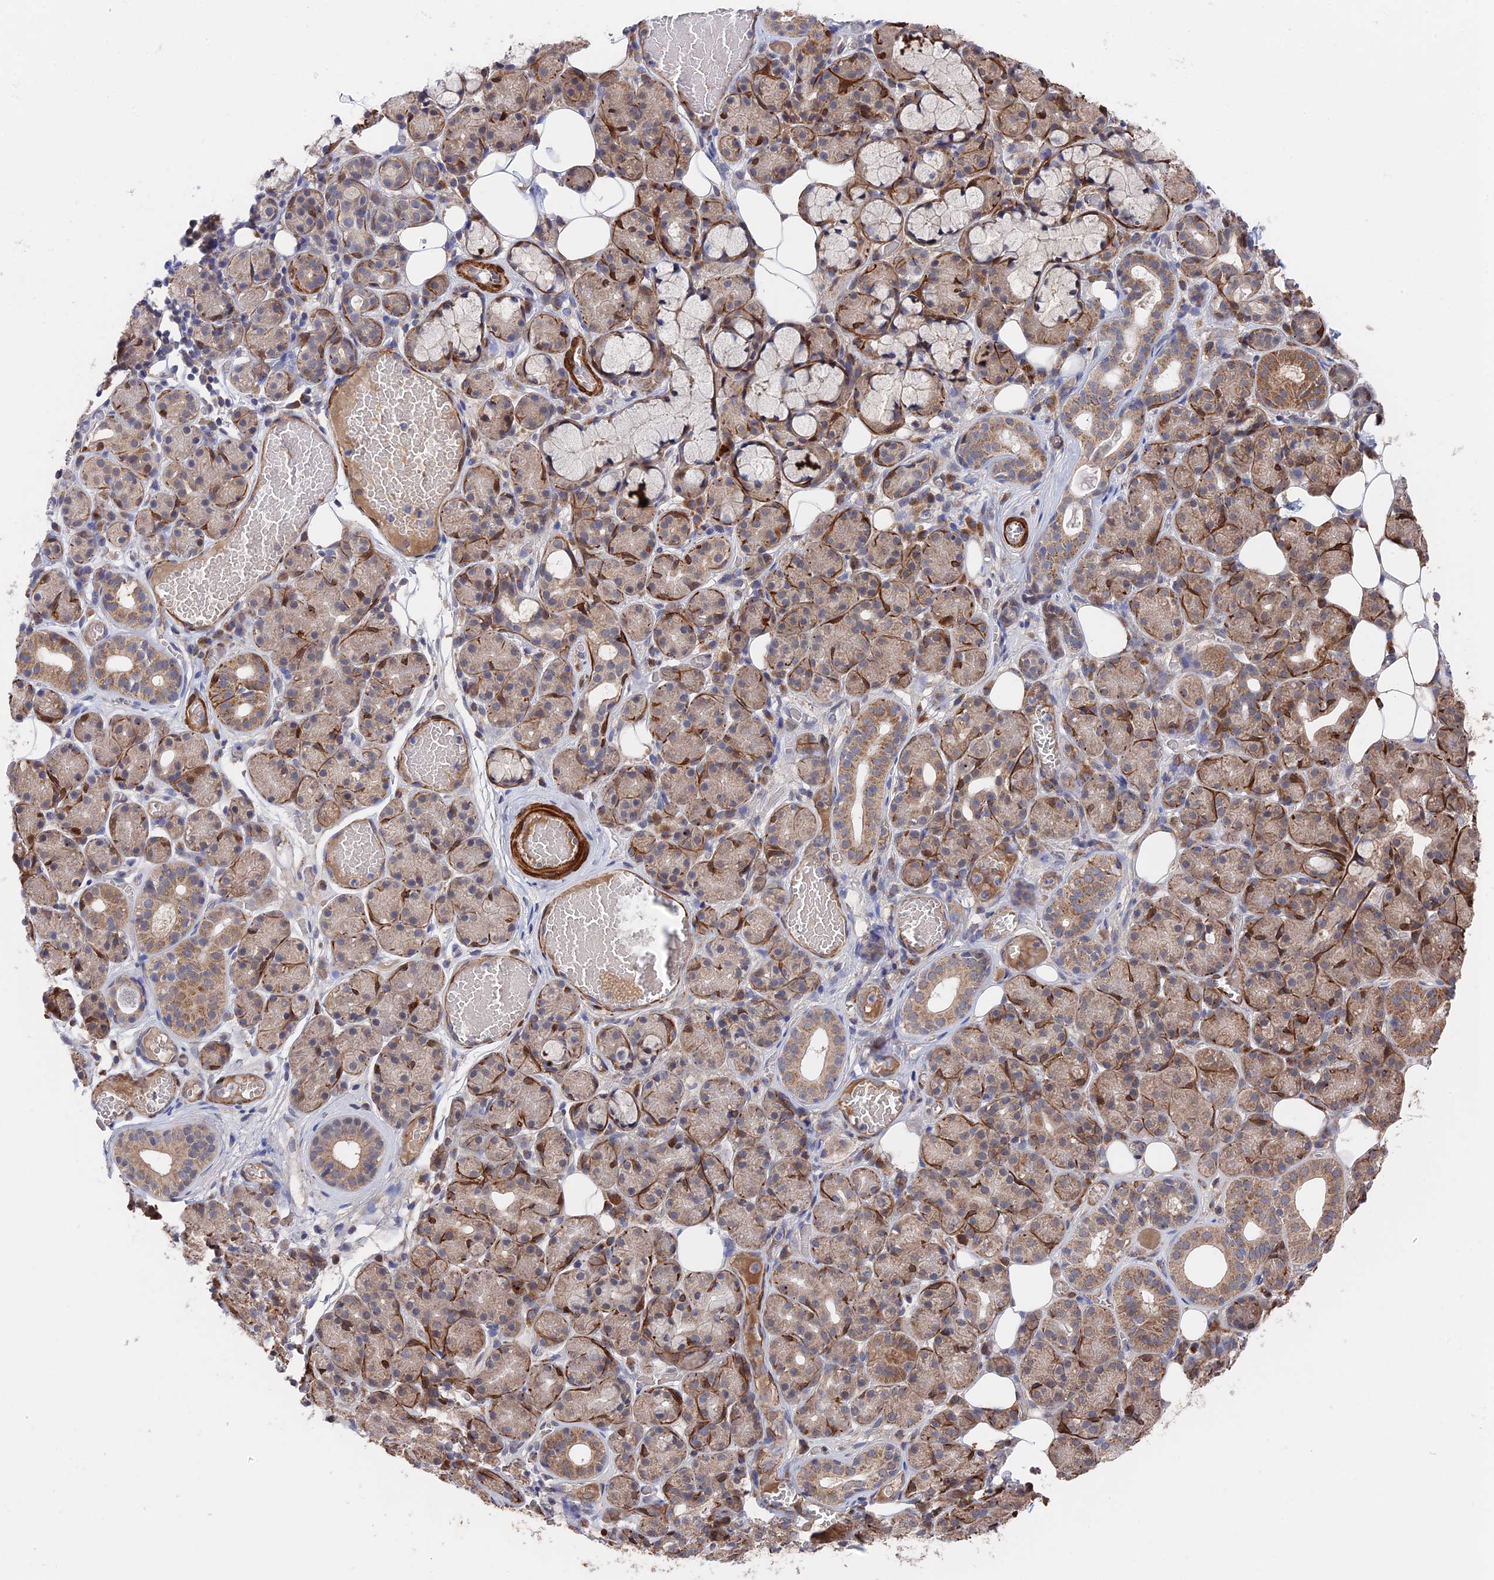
{"staining": {"intensity": "moderate", "quantity": "25%-75%", "location": "cytoplasmic/membranous"}, "tissue": "salivary gland", "cell_type": "Glandular cells", "image_type": "normal", "snomed": [{"axis": "morphology", "description": "Normal tissue, NOS"}, {"axis": "topography", "description": "Salivary gland"}], "caption": "Protein staining of benign salivary gland reveals moderate cytoplasmic/membranous positivity in approximately 25%-75% of glandular cells. Using DAB (brown) and hematoxylin (blue) stains, captured at high magnification using brightfield microscopy.", "gene": "ZNF320", "patient": {"sex": "male", "age": 63}}